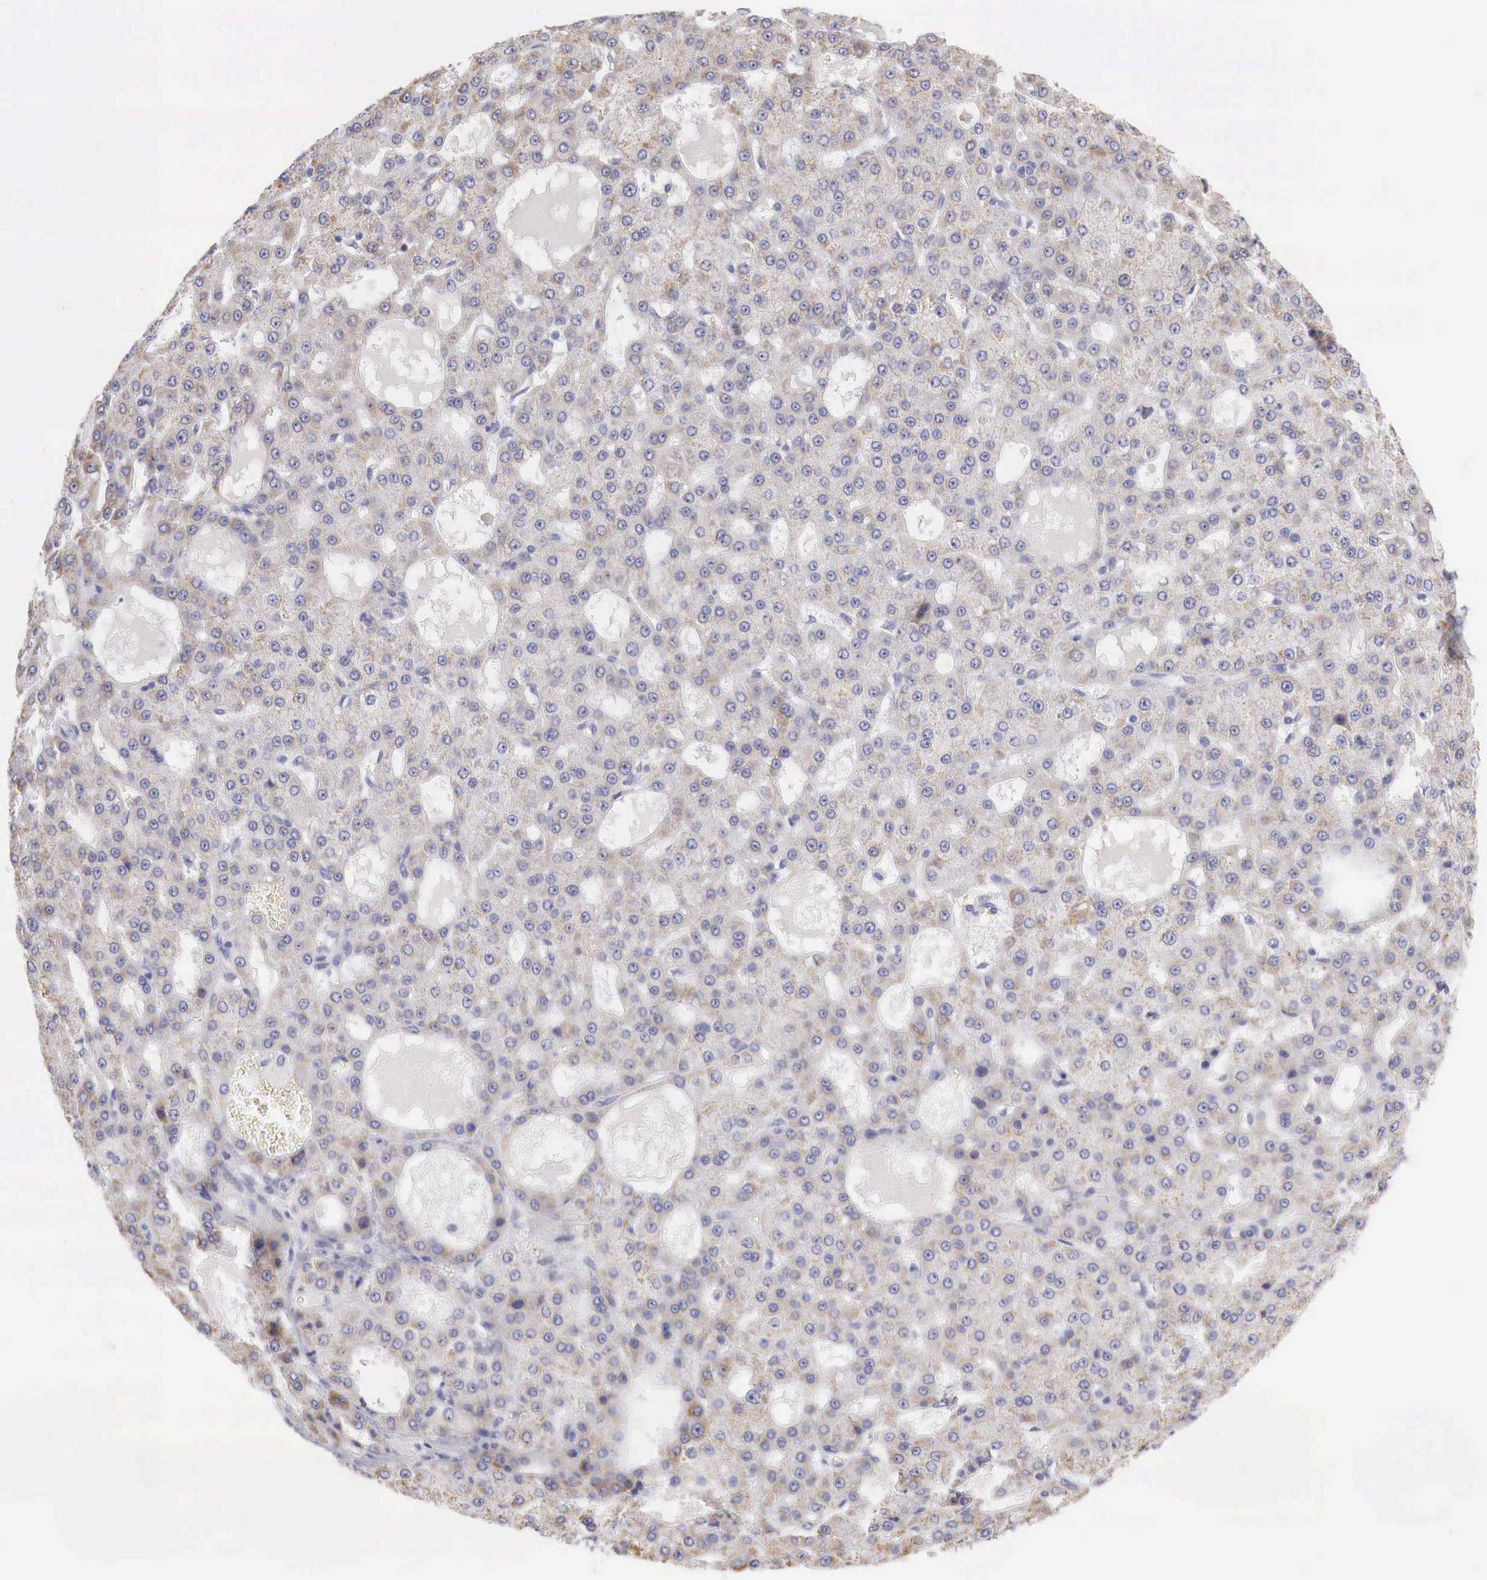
{"staining": {"intensity": "negative", "quantity": "none", "location": "none"}, "tissue": "liver cancer", "cell_type": "Tumor cells", "image_type": "cancer", "snomed": [{"axis": "morphology", "description": "Carcinoma, Hepatocellular, NOS"}, {"axis": "topography", "description": "Liver"}], "caption": "Immunohistochemistry micrograph of neoplastic tissue: hepatocellular carcinoma (liver) stained with DAB reveals no significant protein staining in tumor cells. Nuclei are stained in blue.", "gene": "TRIM13", "patient": {"sex": "male", "age": 47}}